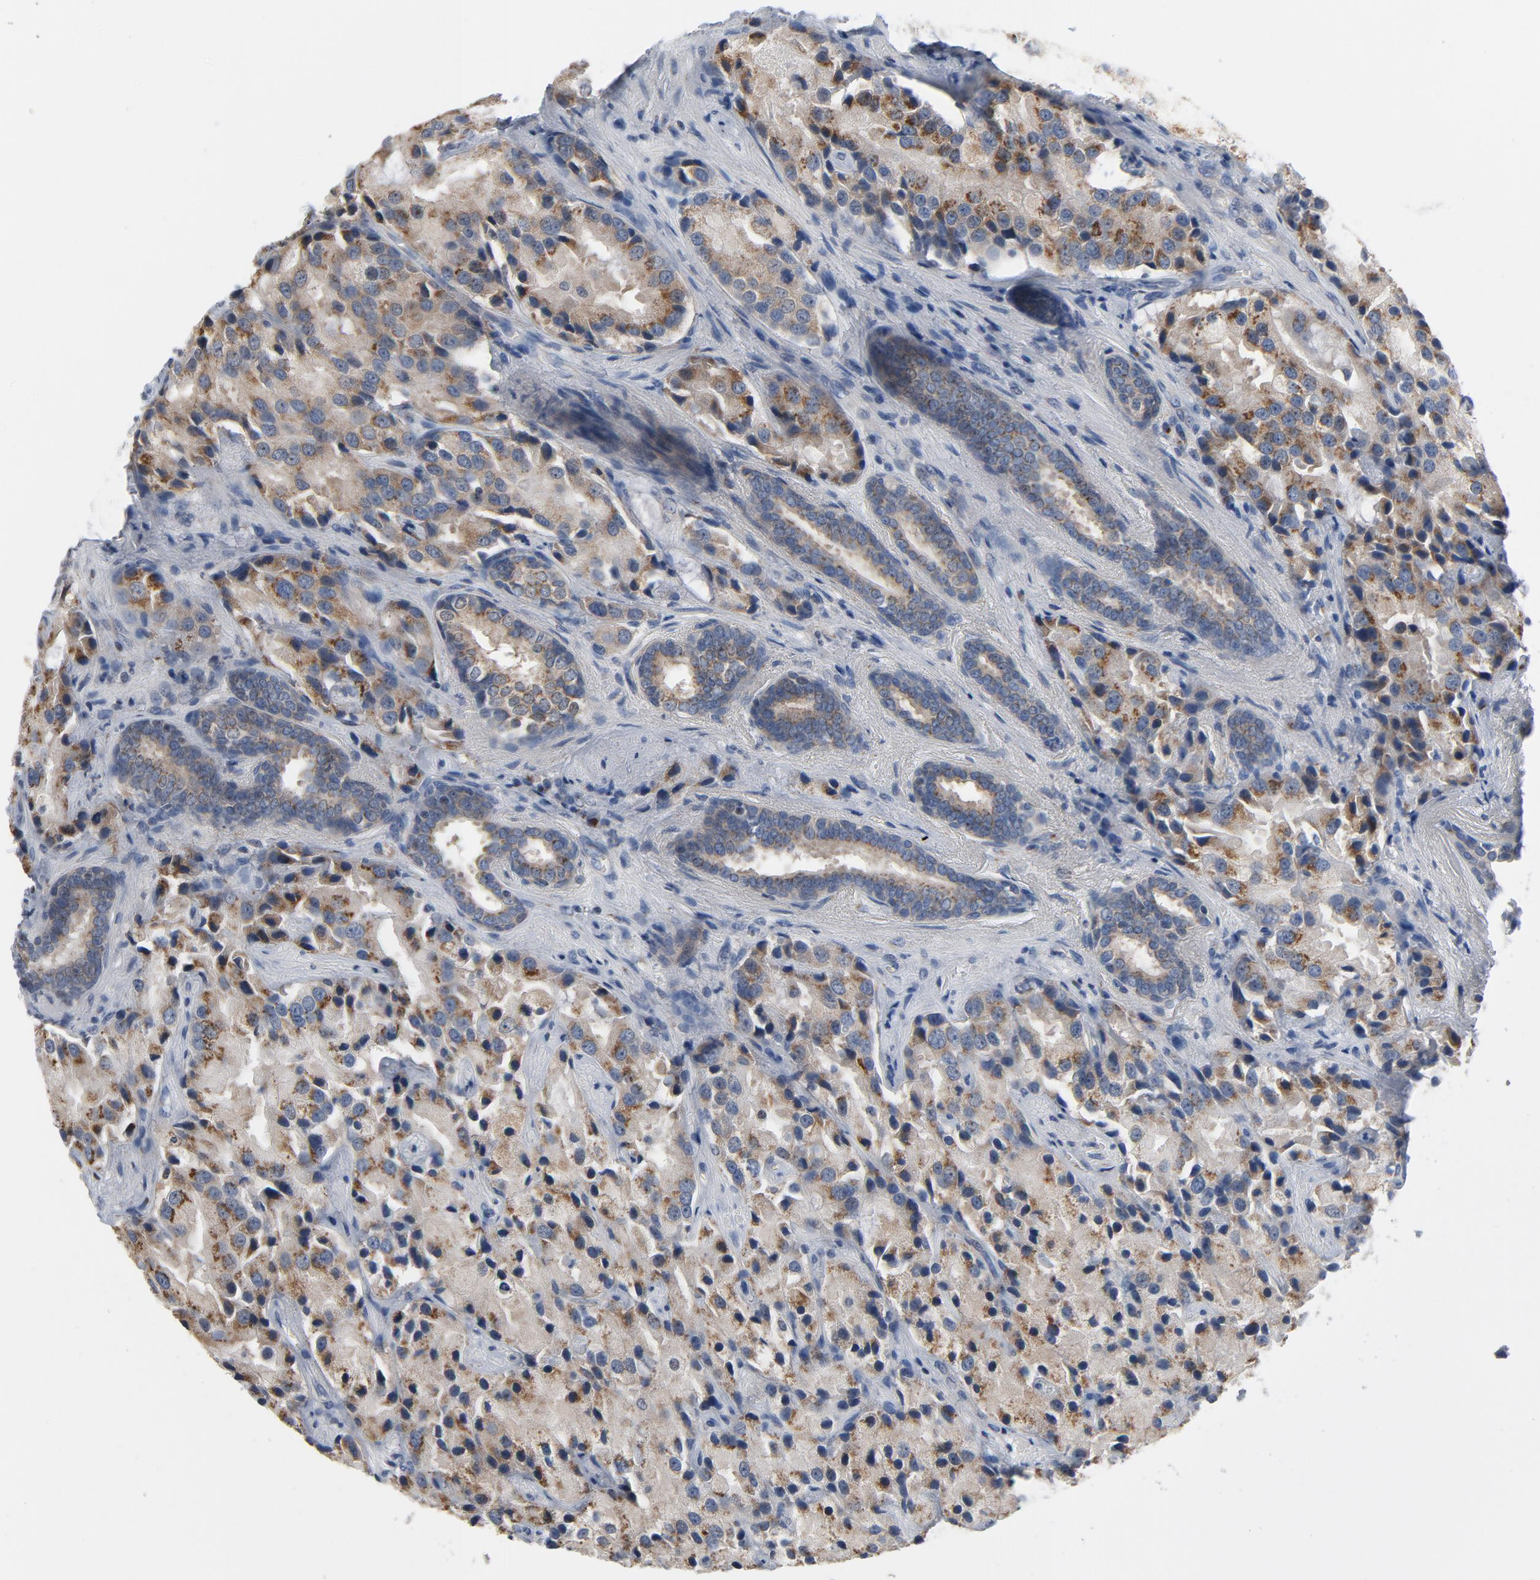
{"staining": {"intensity": "moderate", "quantity": ">75%", "location": "cytoplasmic/membranous"}, "tissue": "prostate cancer", "cell_type": "Tumor cells", "image_type": "cancer", "snomed": [{"axis": "morphology", "description": "Adenocarcinoma, High grade"}, {"axis": "topography", "description": "Prostate"}], "caption": "A histopathology image showing moderate cytoplasmic/membranous expression in about >75% of tumor cells in prostate cancer (adenocarcinoma (high-grade)), as visualized by brown immunohistochemical staining.", "gene": "YIPF6", "patient": {"sex": "male", "age": 70}}